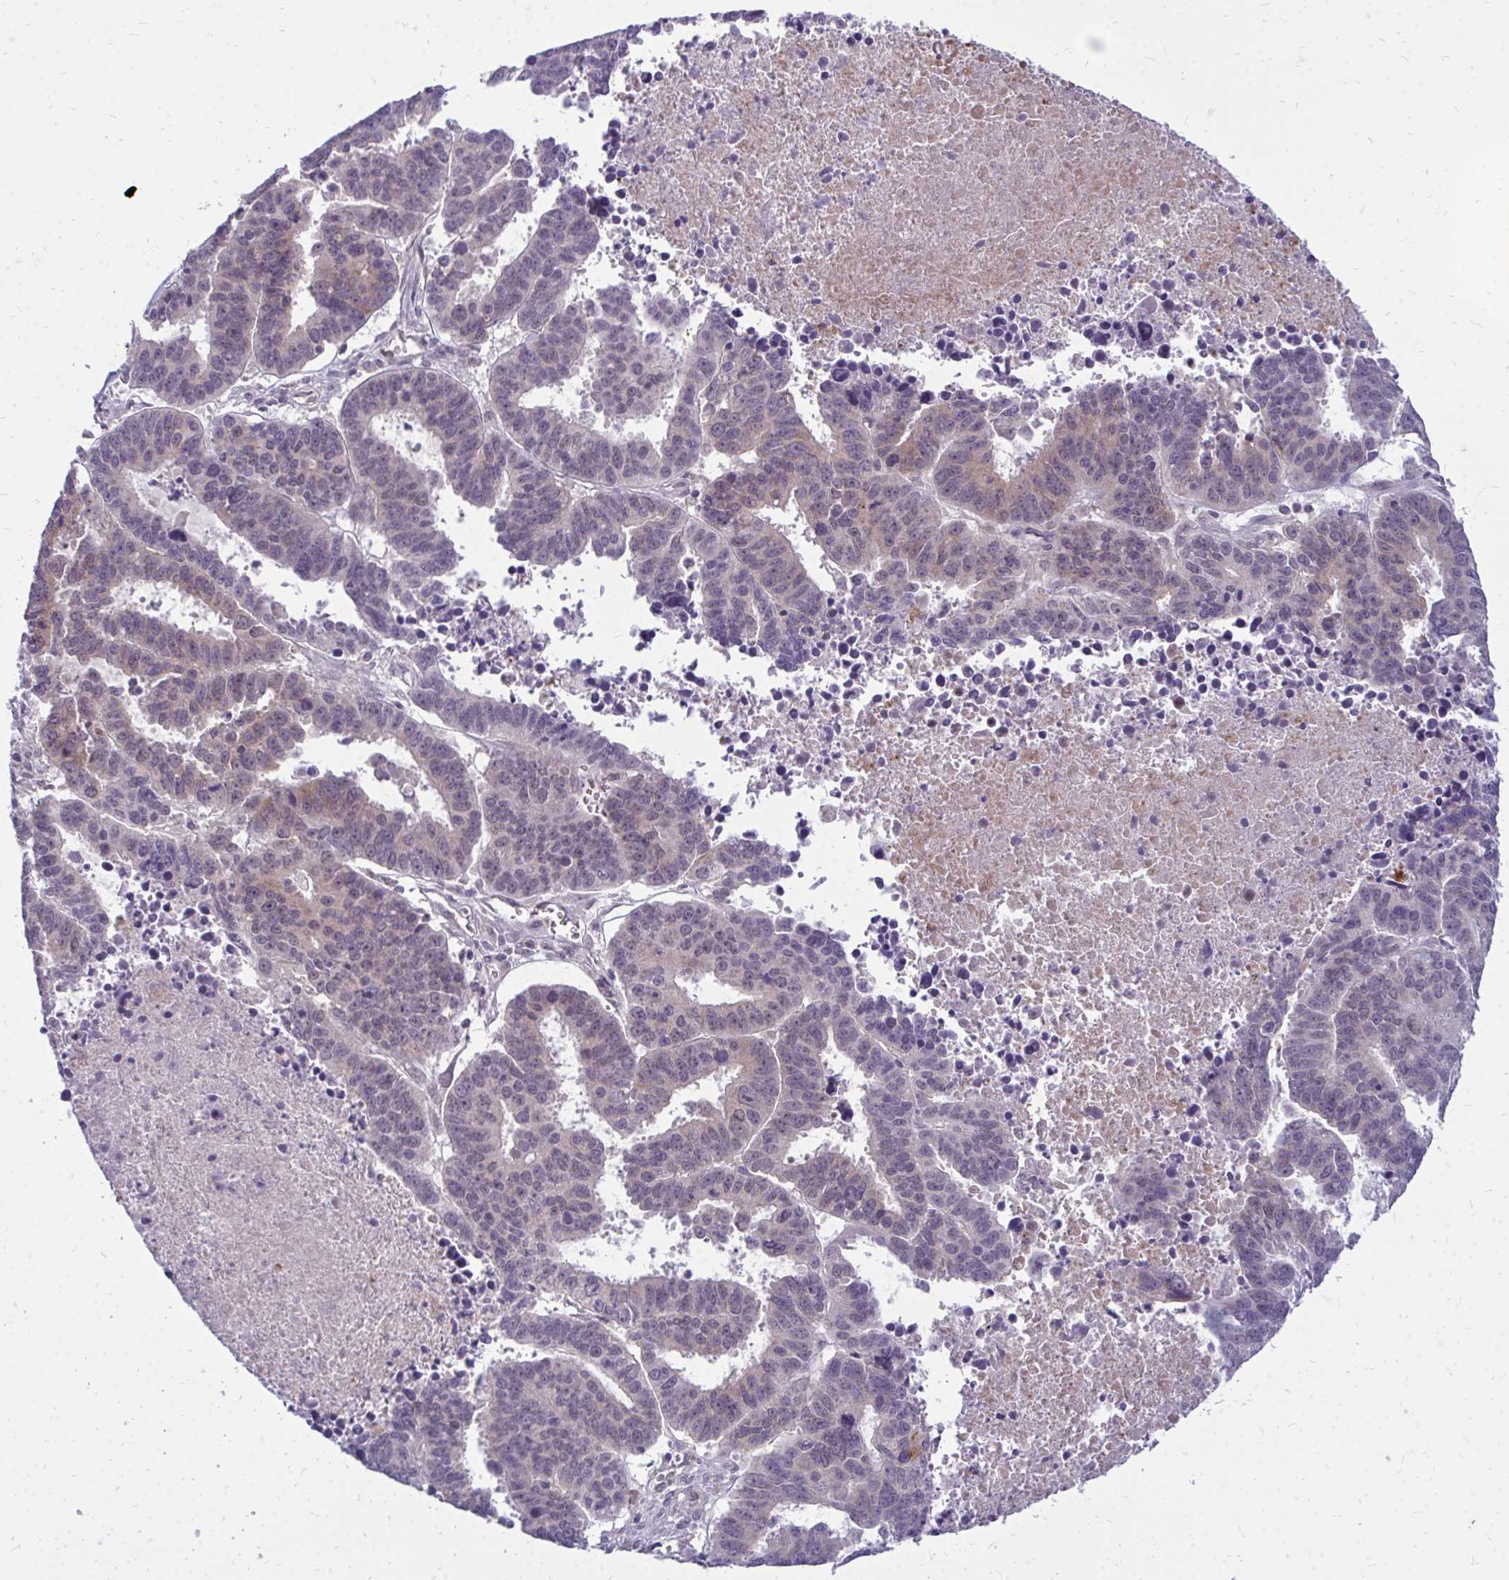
{"staining": {"intensity": "weak", "quantity": "<25%", "location": "cytoplasmic/membranous"}, "tissue": "ovarian cancer", "cell_type": "Tumor cells", "image_type": "cancer", "snomed": [{"axis": "morphology", "description": "Carcinoma, endometroid"}, {"axis": "morphology", "description": "Cystadenocarcinoma, serous, NOS"}, {"axis": "topography", "description": "Ovary"}], "caption": "A photomicrograph of human ovarian cancer is negative for staining in tumor cells.", "gene": "ACSL5", "patient": {"sex": "female", "age": 45}}